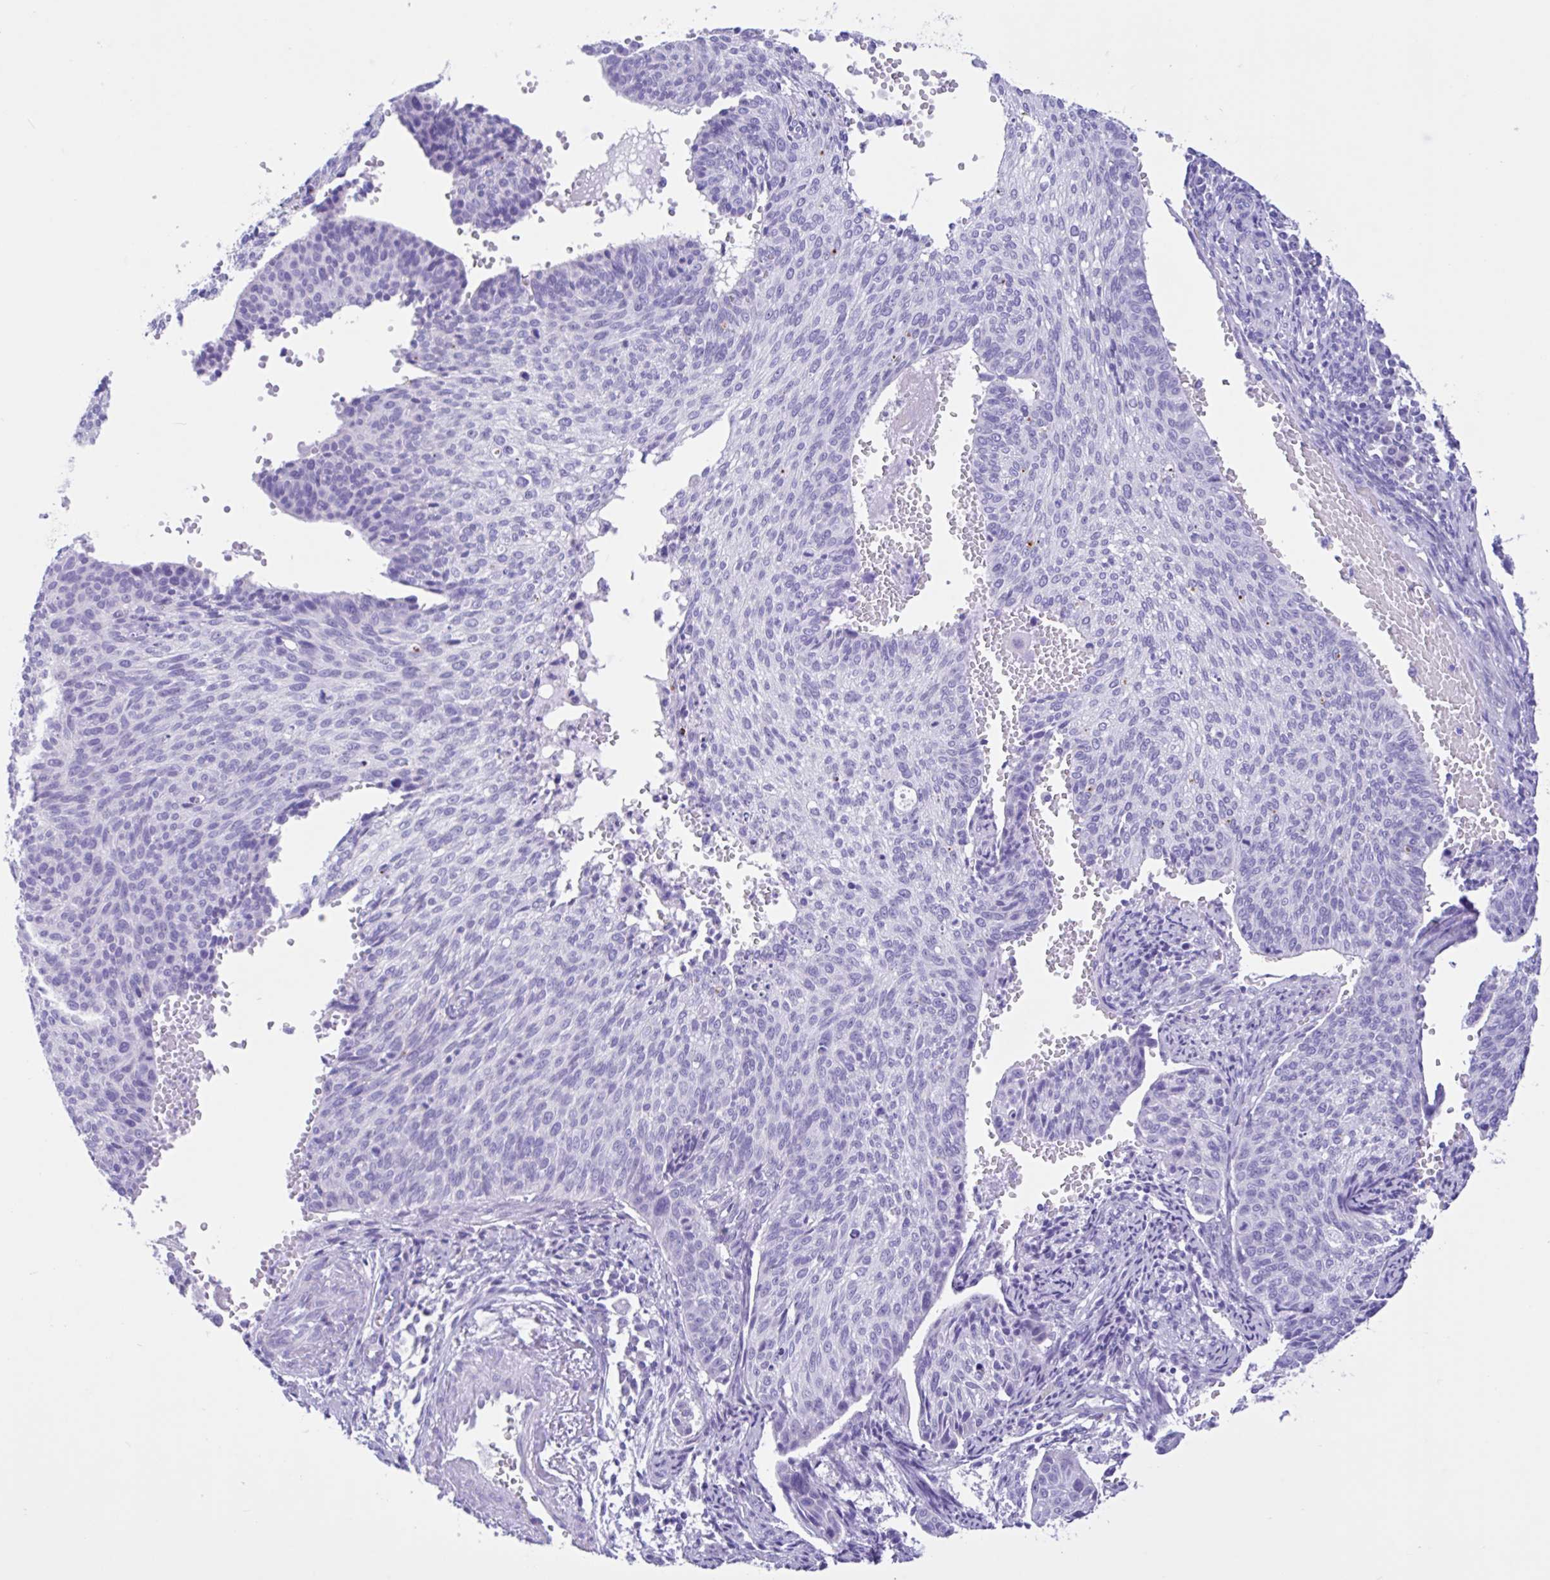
{"staining": {"intensity": "negative", "quantity": "none", "location": "none"}, "tissue": "cervical cancer", "cell_type": "Tumor cells", "image_type": "cancer", "snomed": [{"axis": "morphology", "description": "Squamous cell carcinoma, NOS"}, {"axis": "topography", "description": "Cervix"}], "caption": "The photomicrograph reveals no staining of tumor cells in cervical squamous cell carcinoma.", "gene": "OR4N4", "patient": {"sex": "female", "age": 70}}